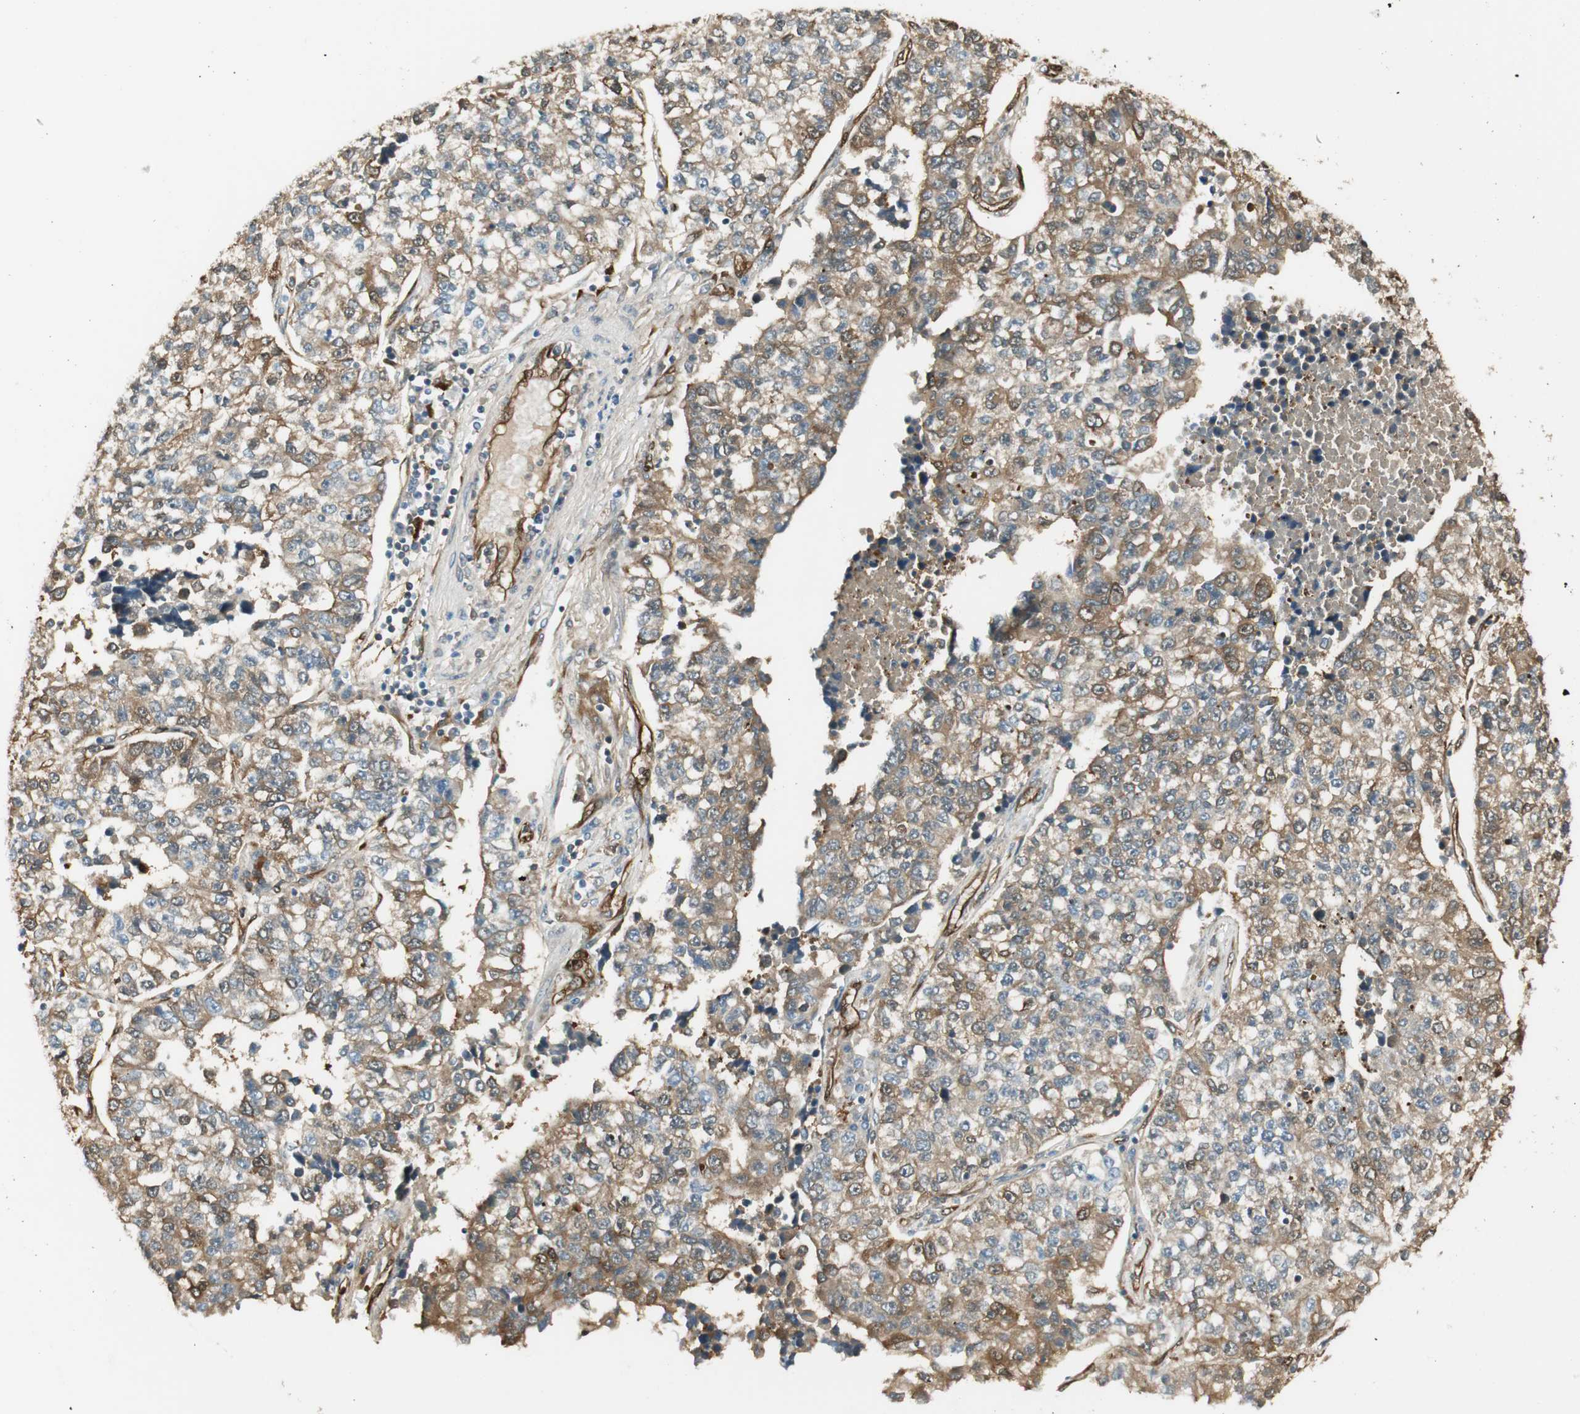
{"staining": {"intensity": "moderate", "quantity": ">75%", "location": "cytoplasmic/membranous"}, "tissue": "lung cancer", "cell_type": "Tumor cells", "image_type": "cancer", "snomed": [{"axis": "morphology", "description": "Adenocarcinoma, NOS"}, {"axis": "topography", "description": "Lung"}], "caption": "A high-resolution image shows IHC staining of lung adenocarcinoma, which demonstrates moderate cytoplasmic/membranous staining in about >75% of tumor cells.", "gene": "SERPINB6", "patient": {"sex": "male", "age": 49}}